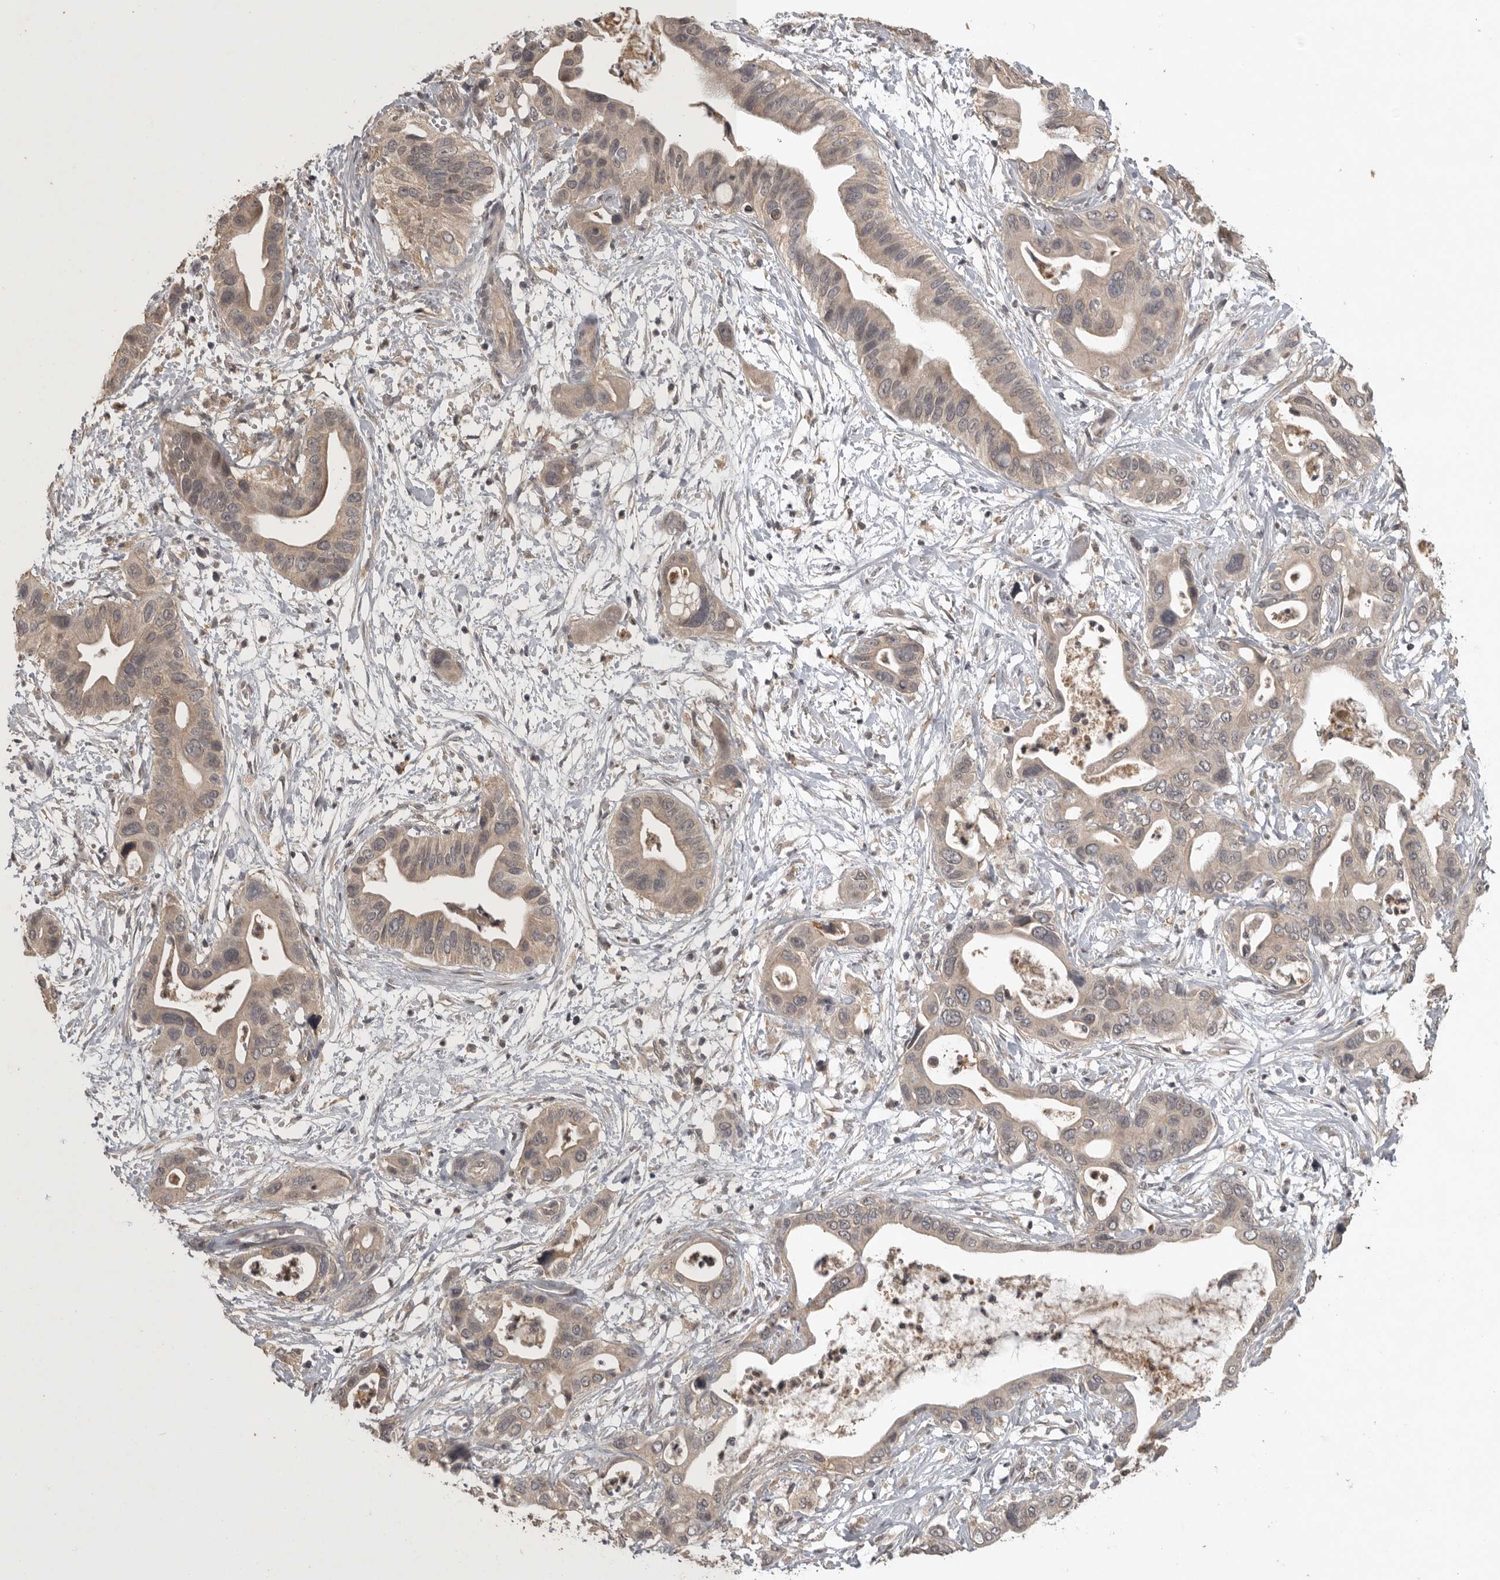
{"staining": {"intensity": "weak", "quantity": ">75%", "location": "cytoplasmic/membranous"}, "tissue": "pancreatic cancer", "cell_type": "Tumor cells", "image_type": "cancer", "snomed": [{"axis": "morphology", "description": "Adenocarcinoma, NOS"}, {"axis": "topography", "description": "Pancreas"}], "caption": "Pancreatic adenocarcinoma tissue displays weak cytoplasmic/membranous expression in approximately >75% of tumor cells", "gene": "ADAMTS4", "patient": {"sex": "male", "age": 66}}